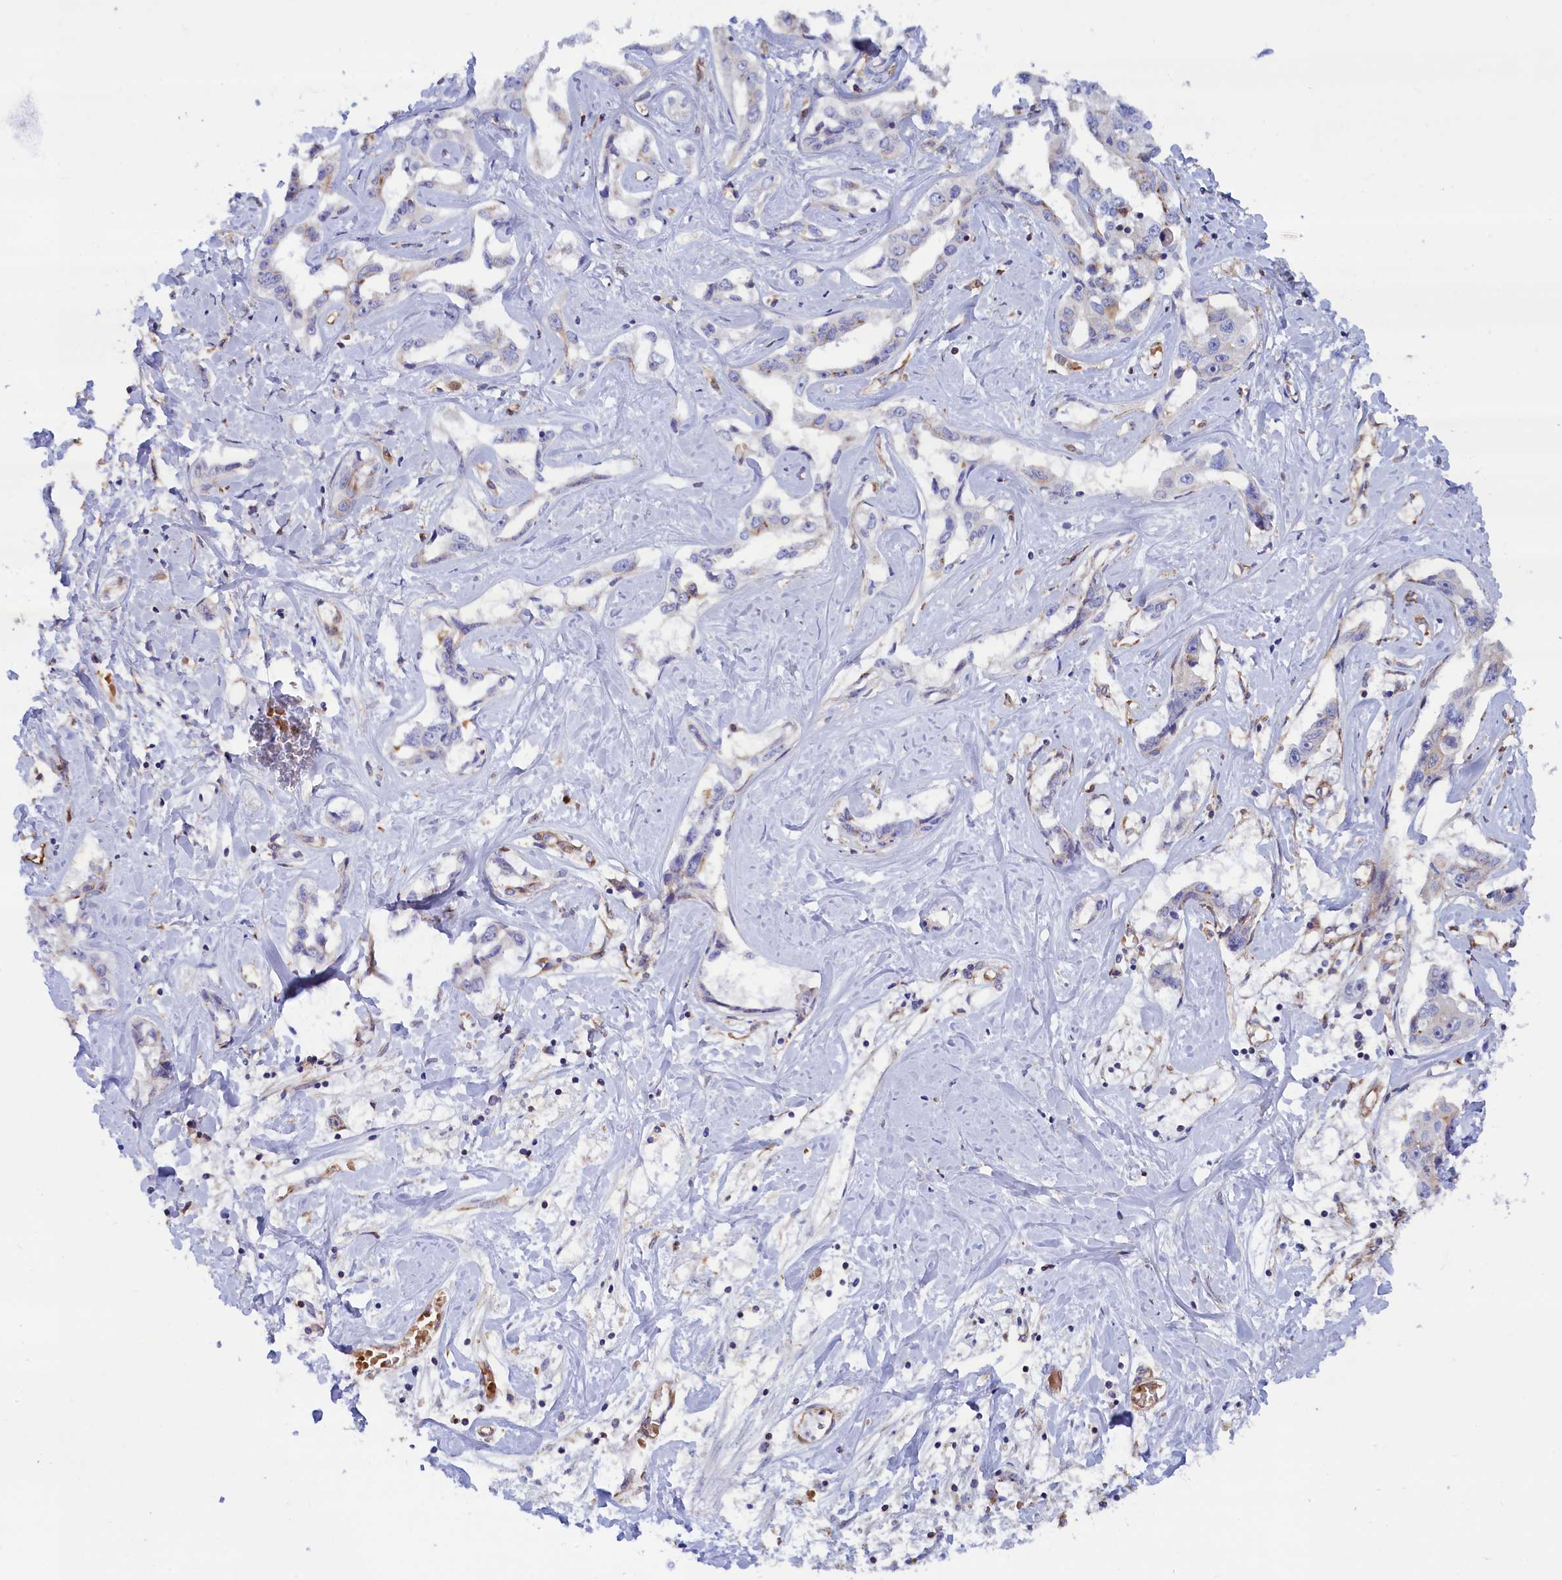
{"staining": {"intensity": "negative", "quantity": "none", "location": "none"}, "tissue": "liver cancer", "cell_type": "Tumor cells", "image_type": "cancer", "snomed": [{"axis": "morphology", "description": "Cholangiocarcinoma"}, {"axis": "topography", "description": "Liver"}], "caption": "Liver cancer was stained to show a protein in brown. There is no significant positivity in tumor cells.", "gene": "ABCC12", "patient": {"sex": "male", "age": 59}}